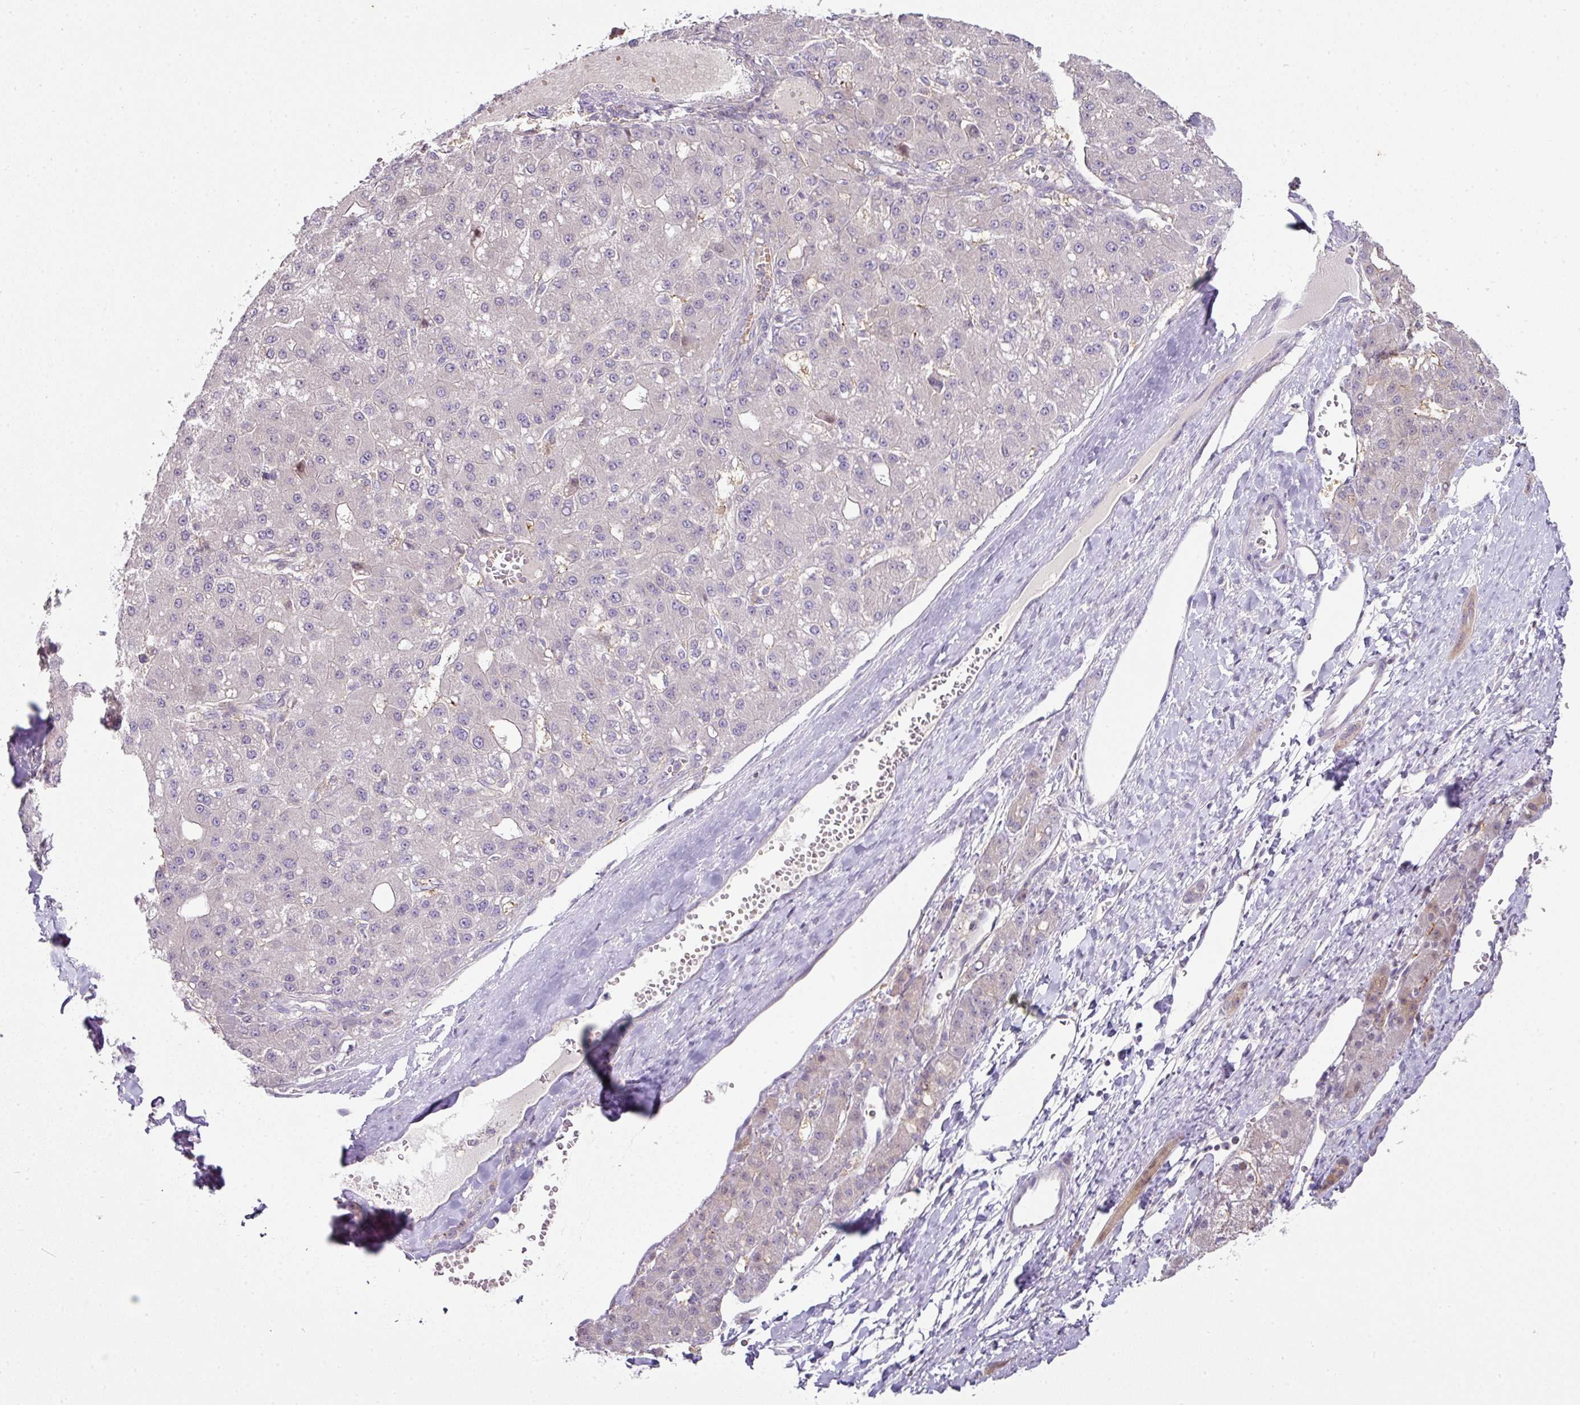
{"staining": {"intensity": "negative", "quantity": "none", "location": "none"}, "tissue": "liver cancer", "cell_type": "Tumor cells", "image_type": "cancer", "snomed": [{"axis": "morphology", "description": "Carcinoma, Hepatocellular, NOS"}, {"axis": "topography", "description": "Liver"}], "caption": "A high-resolution micrograph shows immunohistochemistry (IHC) staining of liver hepatocellular carcinoma, which demonstrates no significant positivity in tumor cells. (DAB (3,3'-diaminobenzidine) immunohistochemistry (IHC) with hematoxylin counter stain).", "gene": "ANKRD18A", "patient": {"sex": "male", "age": 67}}